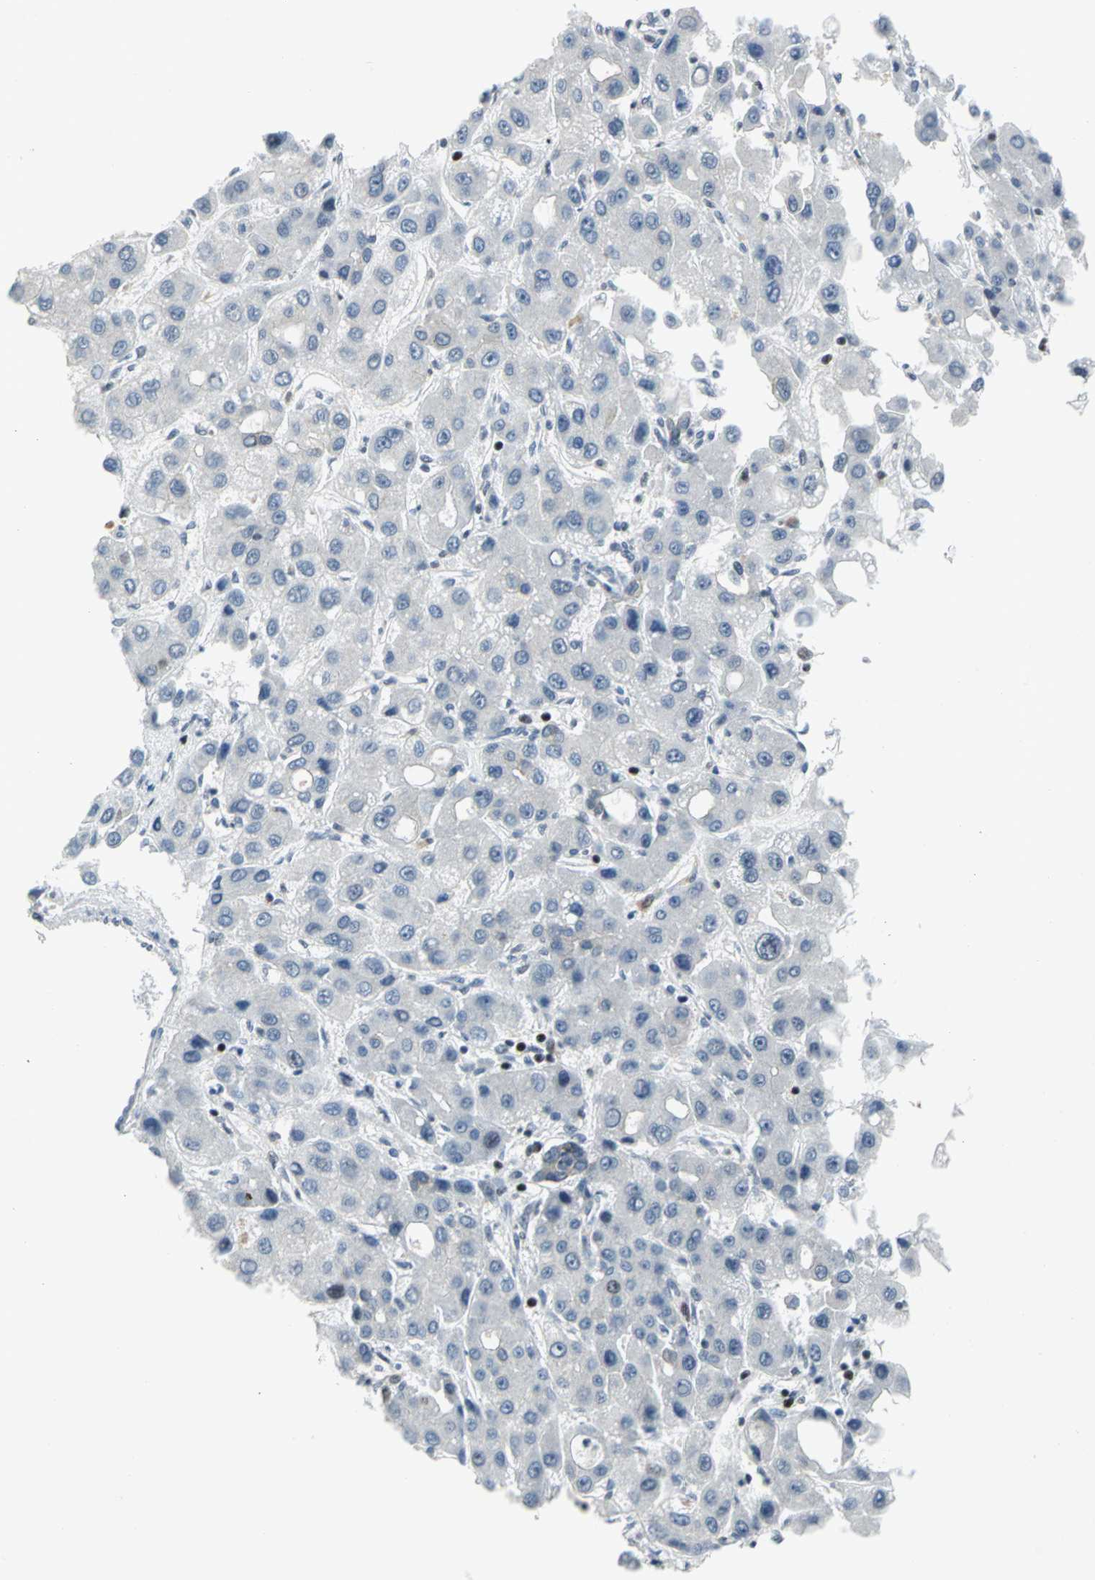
{"staining": {"intensity": "negative", "quantity": "none", "location": "none"}, "tissue": "liver cancer", "cell_type": "Tumor cells", "image_type": "cancer", "snomed": [{"axis": "morphology", "description": "Carcinoma, Hepatocellular, NOS"}, {"axis": "topography", "description": "Liver"}], "caption": "This is a micrograph of IHC staining of liver hepatocellular carcinoma, which shows no positivity in tumor cells.", "gene": "RPA1", "patient": {"sex": "male", "age": 55}}